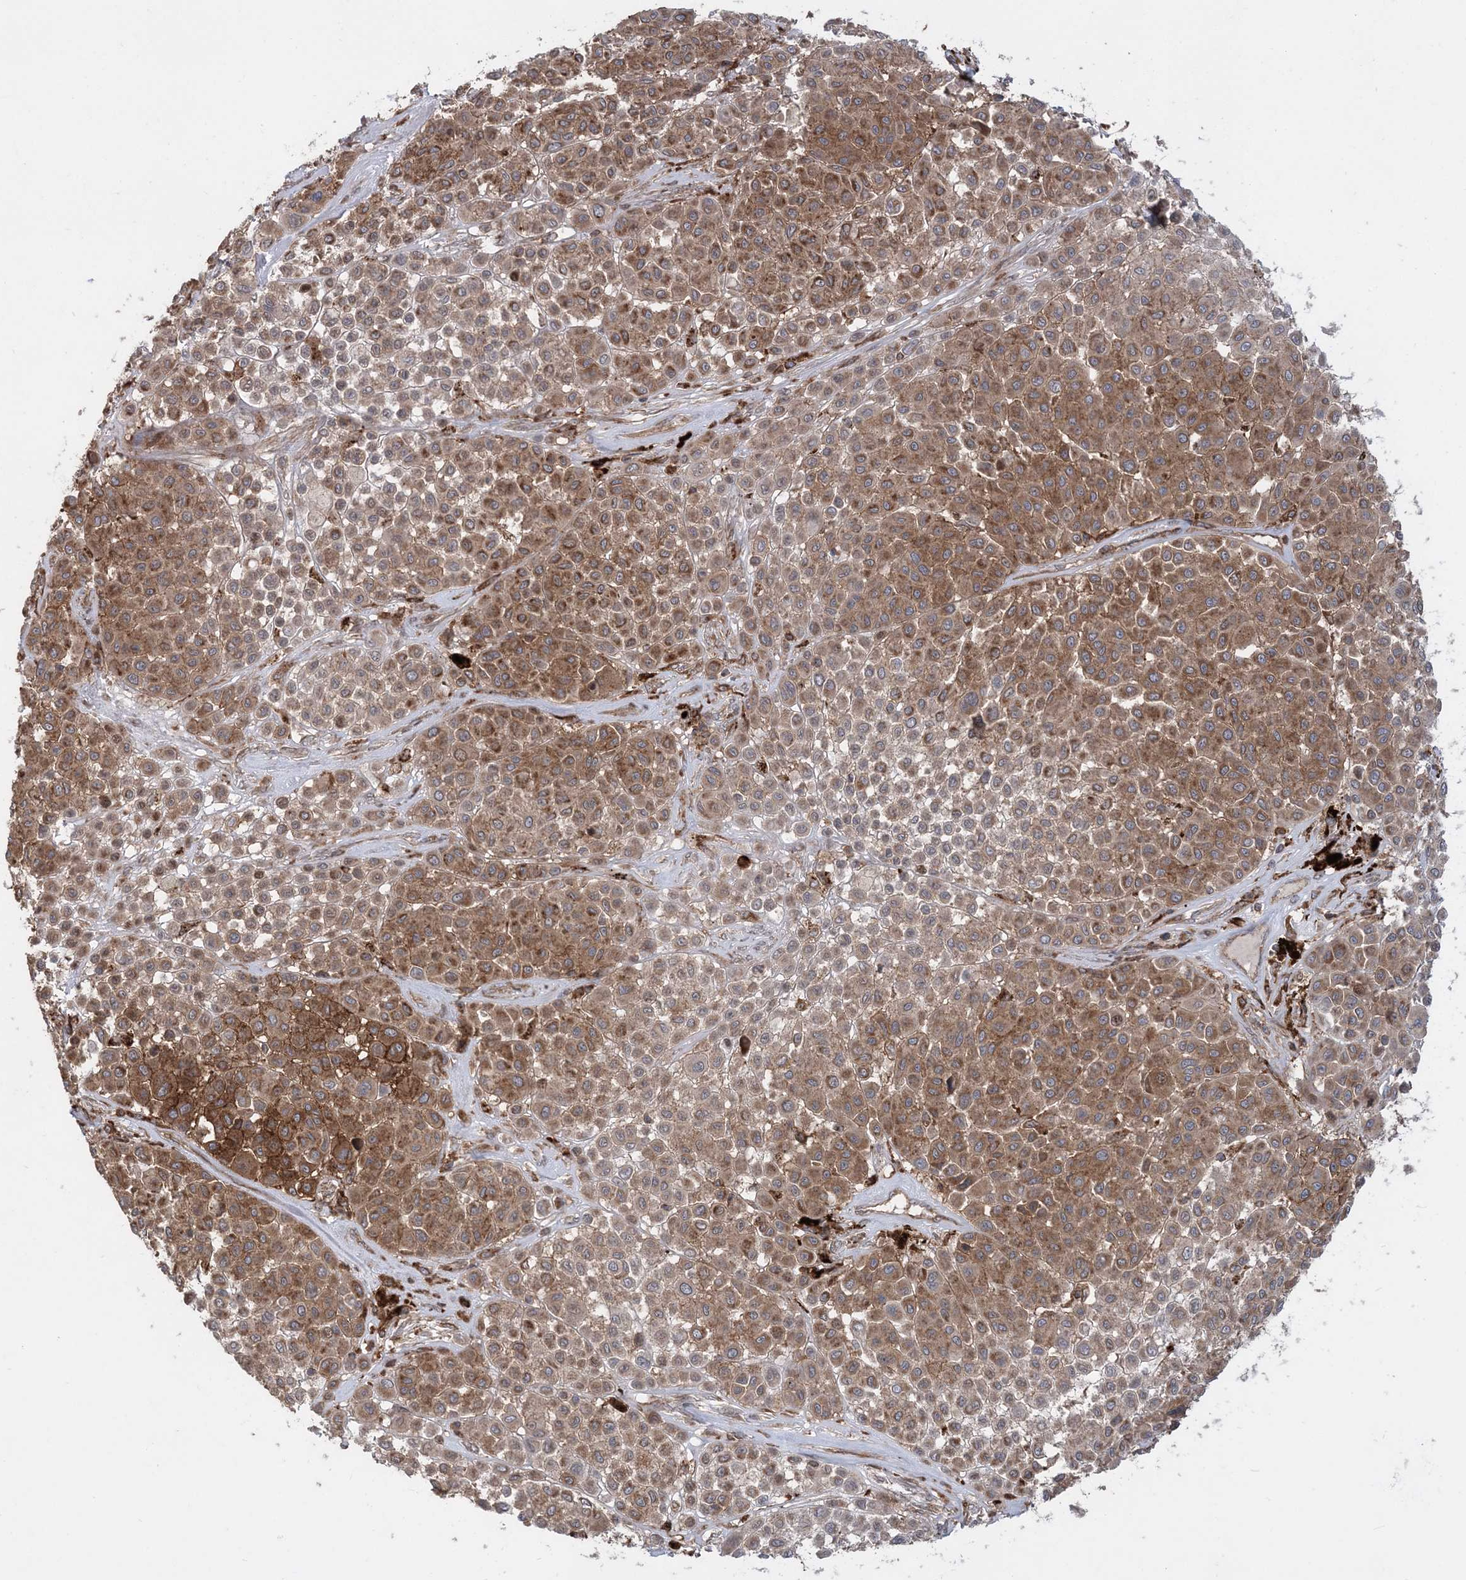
{"staining": {"intensity": "moderate", "quantity": ">75%", "location": "cytoplasmic/membranous"}, "tissue": "melanoma", "cell_type": "Tumor cells", "image_type": "cancer", "snomed": [{"axis": "morphology", "description": "Malignant melanoma, Metastatic site"}, {"axis": "topography", "description": "Soft tissue"}], "caption": "Protein staining of malignant melanoma (metastatic site) tissue reveals moderate cytoplasmic/membranous expression in about >75% of tumor cells. The staining is performed using DAB brown chromogen to label protein expression. The nuclei are counter-stained blue using hematoxylin.", "gene": "LRPPRC", "patient": {"sex": "male", "age": 41}}